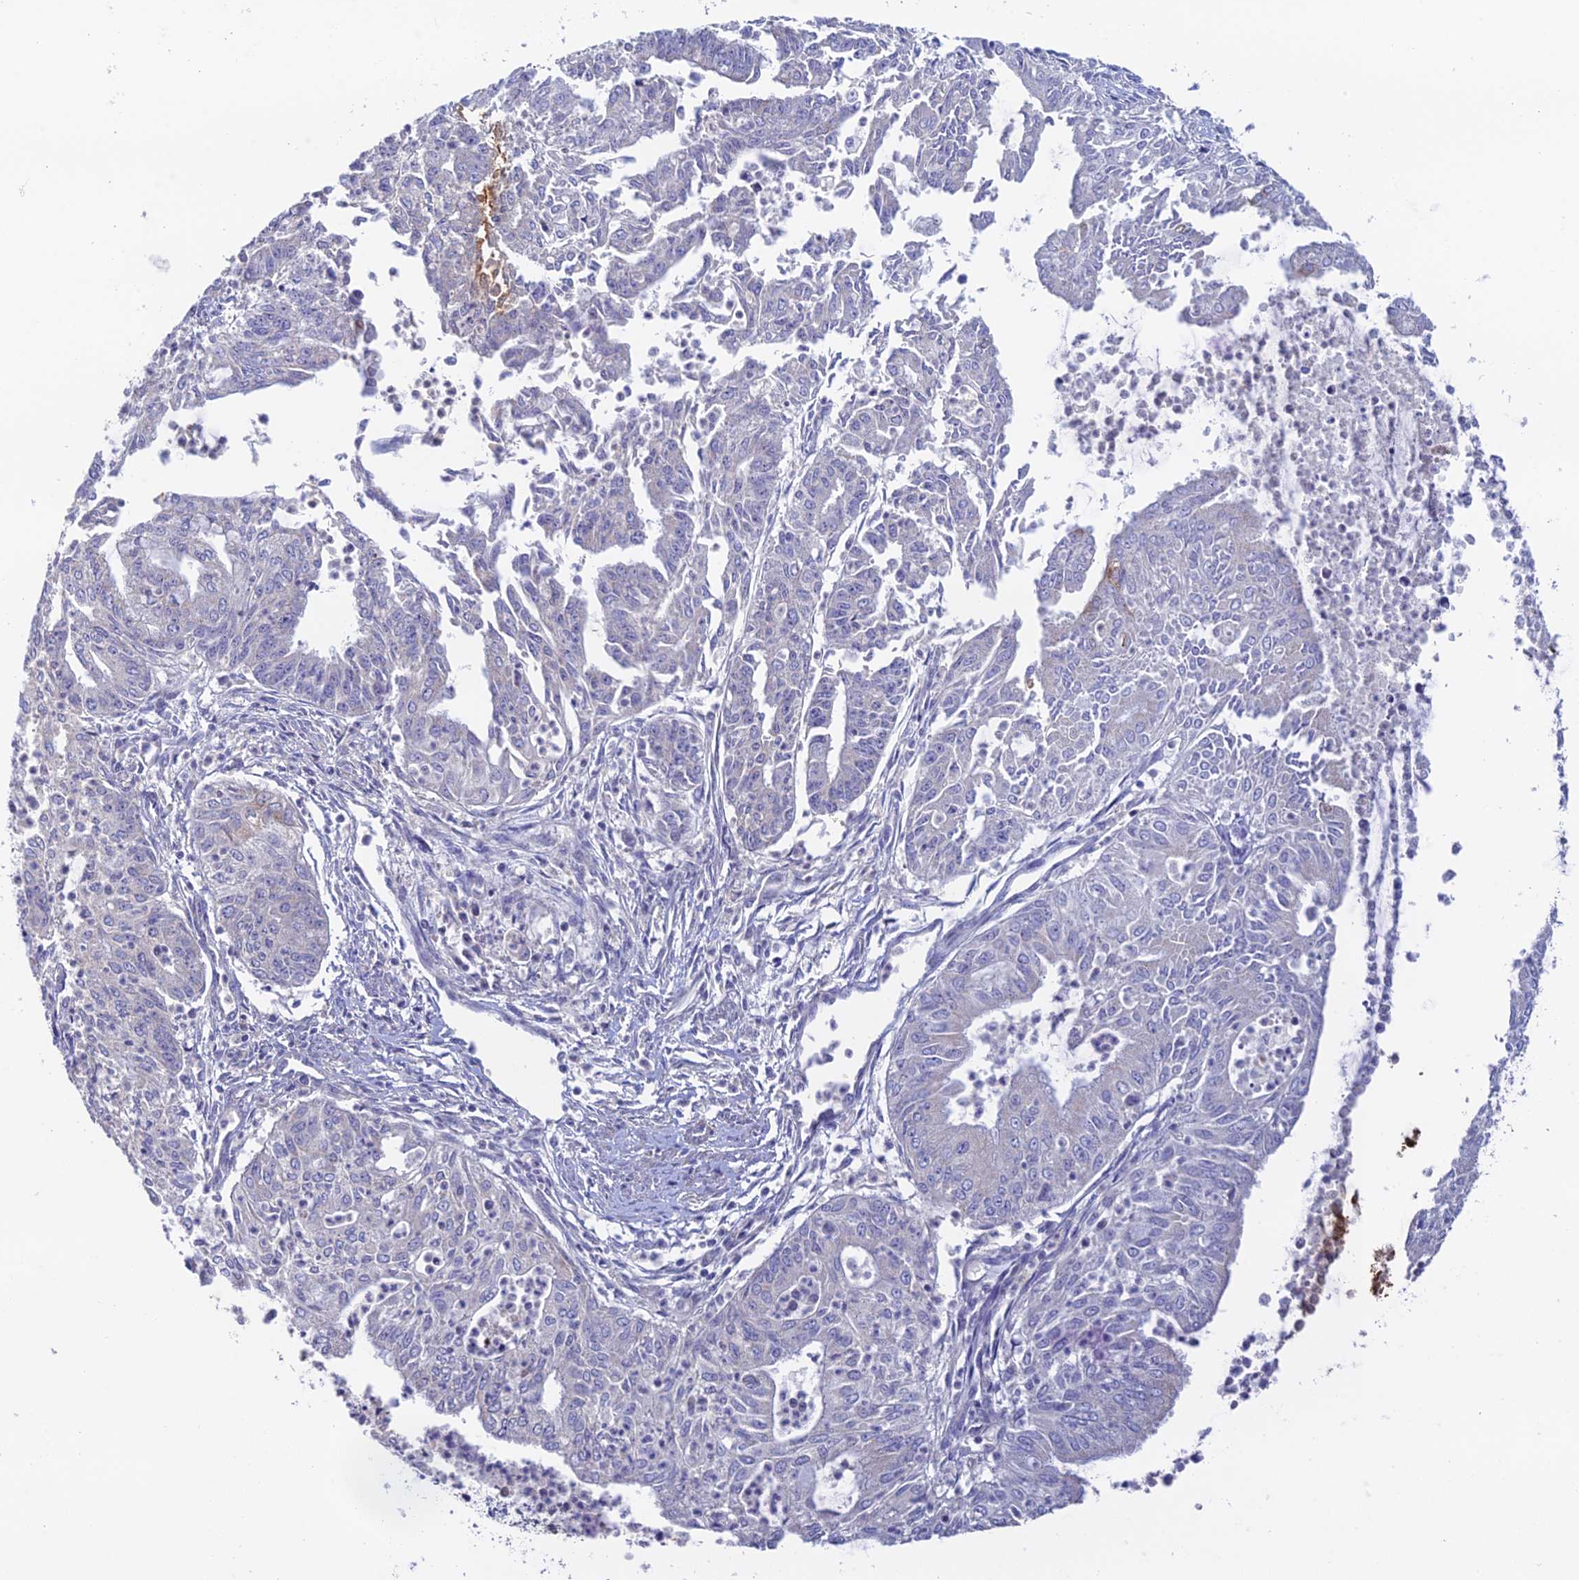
{"staining": {"intensity": "negative", "quantity": "none", "location": "none"}, "tissue": "endometrial cancer", "cell_type": "Tumor cells", "image_type": "cancer", "snomed": [{"axis": "morphology", "description": "Adenocarcinoma, NOS"}, {"axis": "topography", "description": "Endometrium"}], "caption": "Endometrial cancer (adenocarcinoma) was stained to show a protein in brown. There is no significant positivity in tumor cells. The staining is performed using DAB brown chromogen with nuclei counter-stained in using hematoxylin.", "gene": "CWH43", "patient": {"sex": "female", "age": 73}}